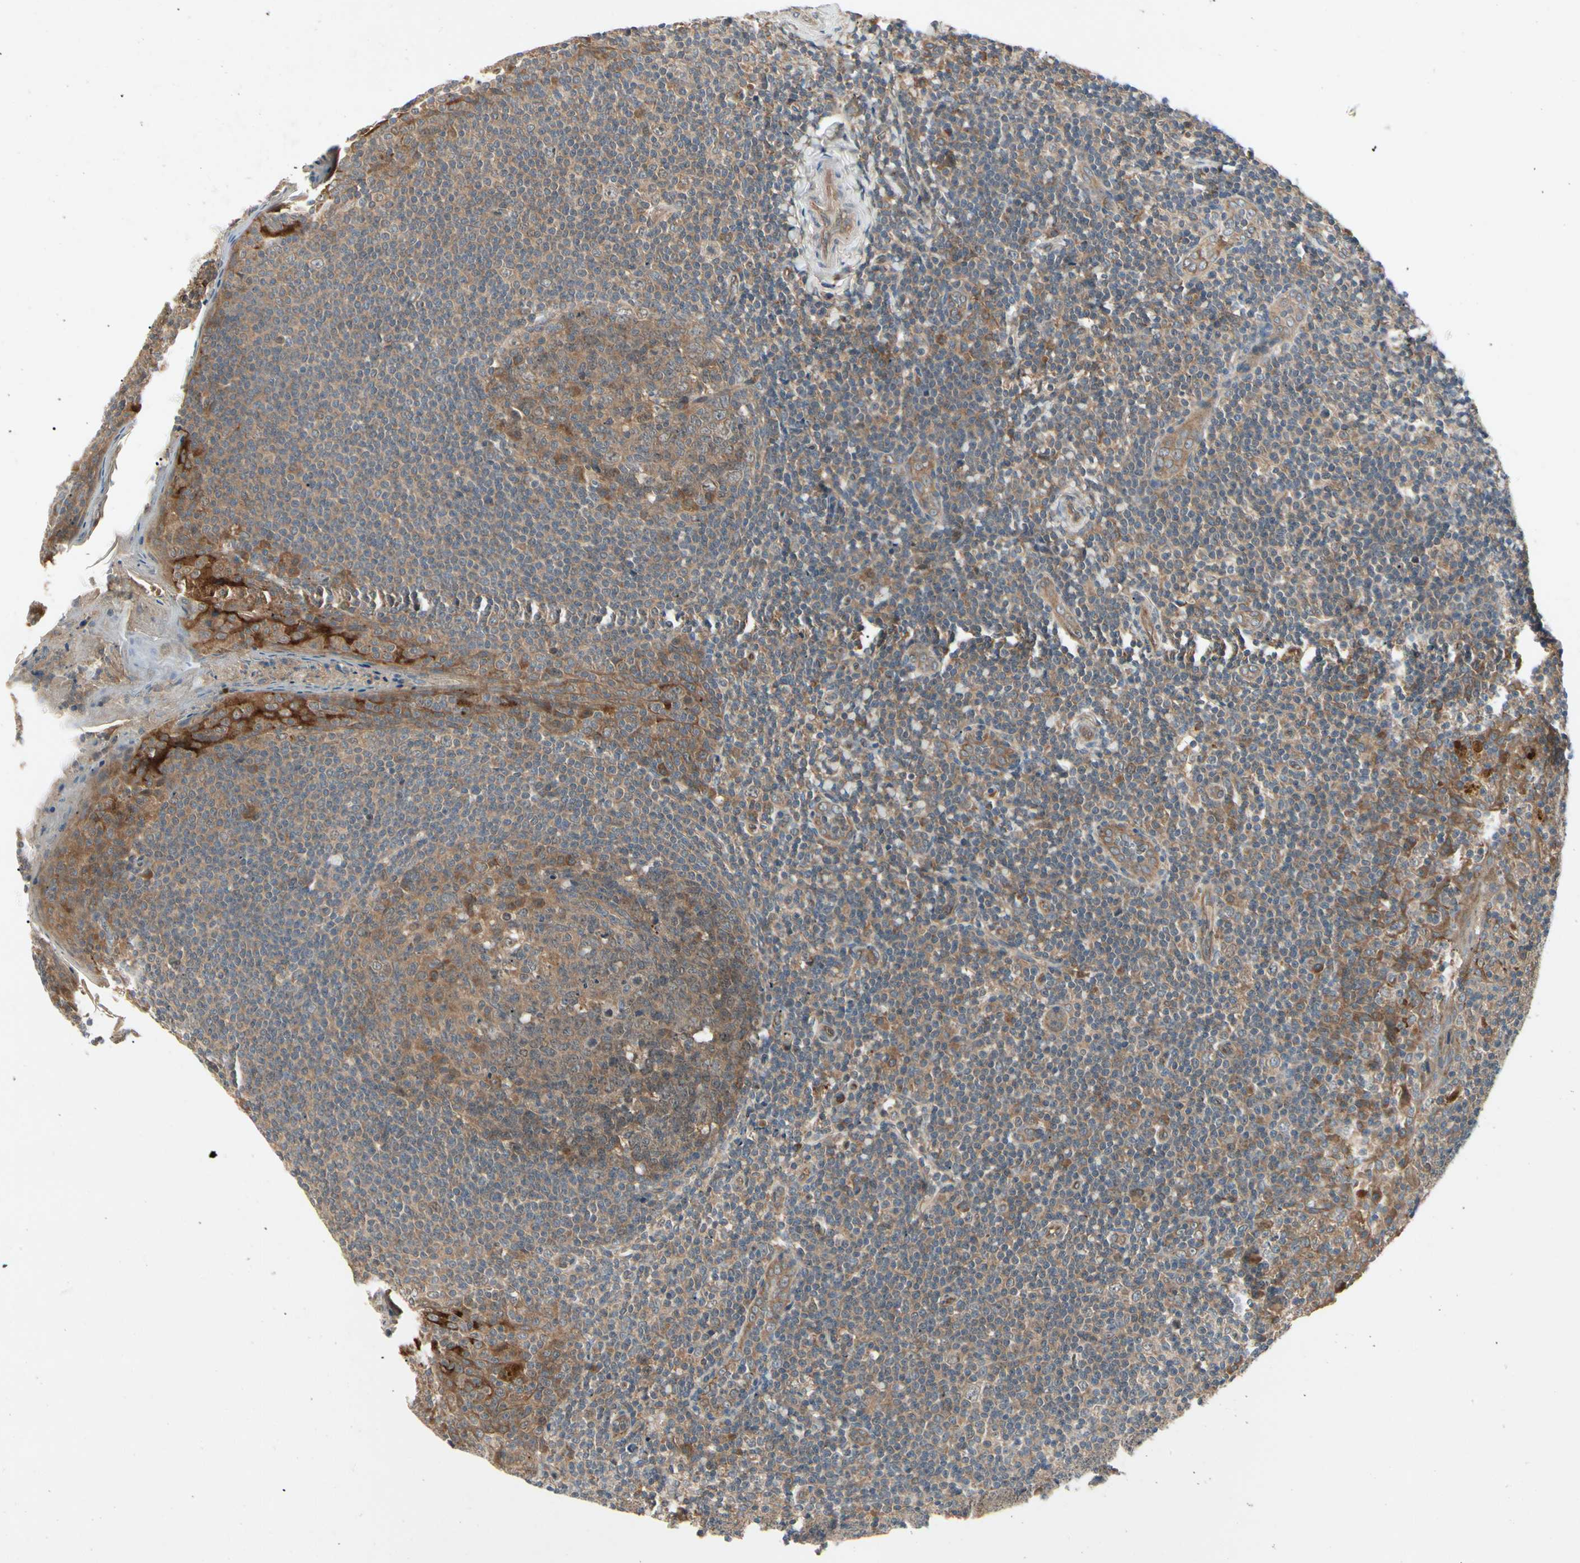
{"staining": {"intensity": "moderate", "quantity": ">75%", "location": "cytoplasmic/membranous"}, "tissue": "tonsil", "cell_type": "Germinal center cells", "image_type": "normal", "snomed": [{"axis": "morphology", "description": "Normal tissue, NOS"}, {"axis": "topography", "description": "Tonsil"}], "caption": "This image shows benign tonsil stained with IHC to label a protein in brown. The cytoplasmic/membranous of germinal center cells show moderate positivity for the protein. Nuclei are counter-stained blue.", "gene": "RNF14", "patient": {"sex": "male", "age": 31}}